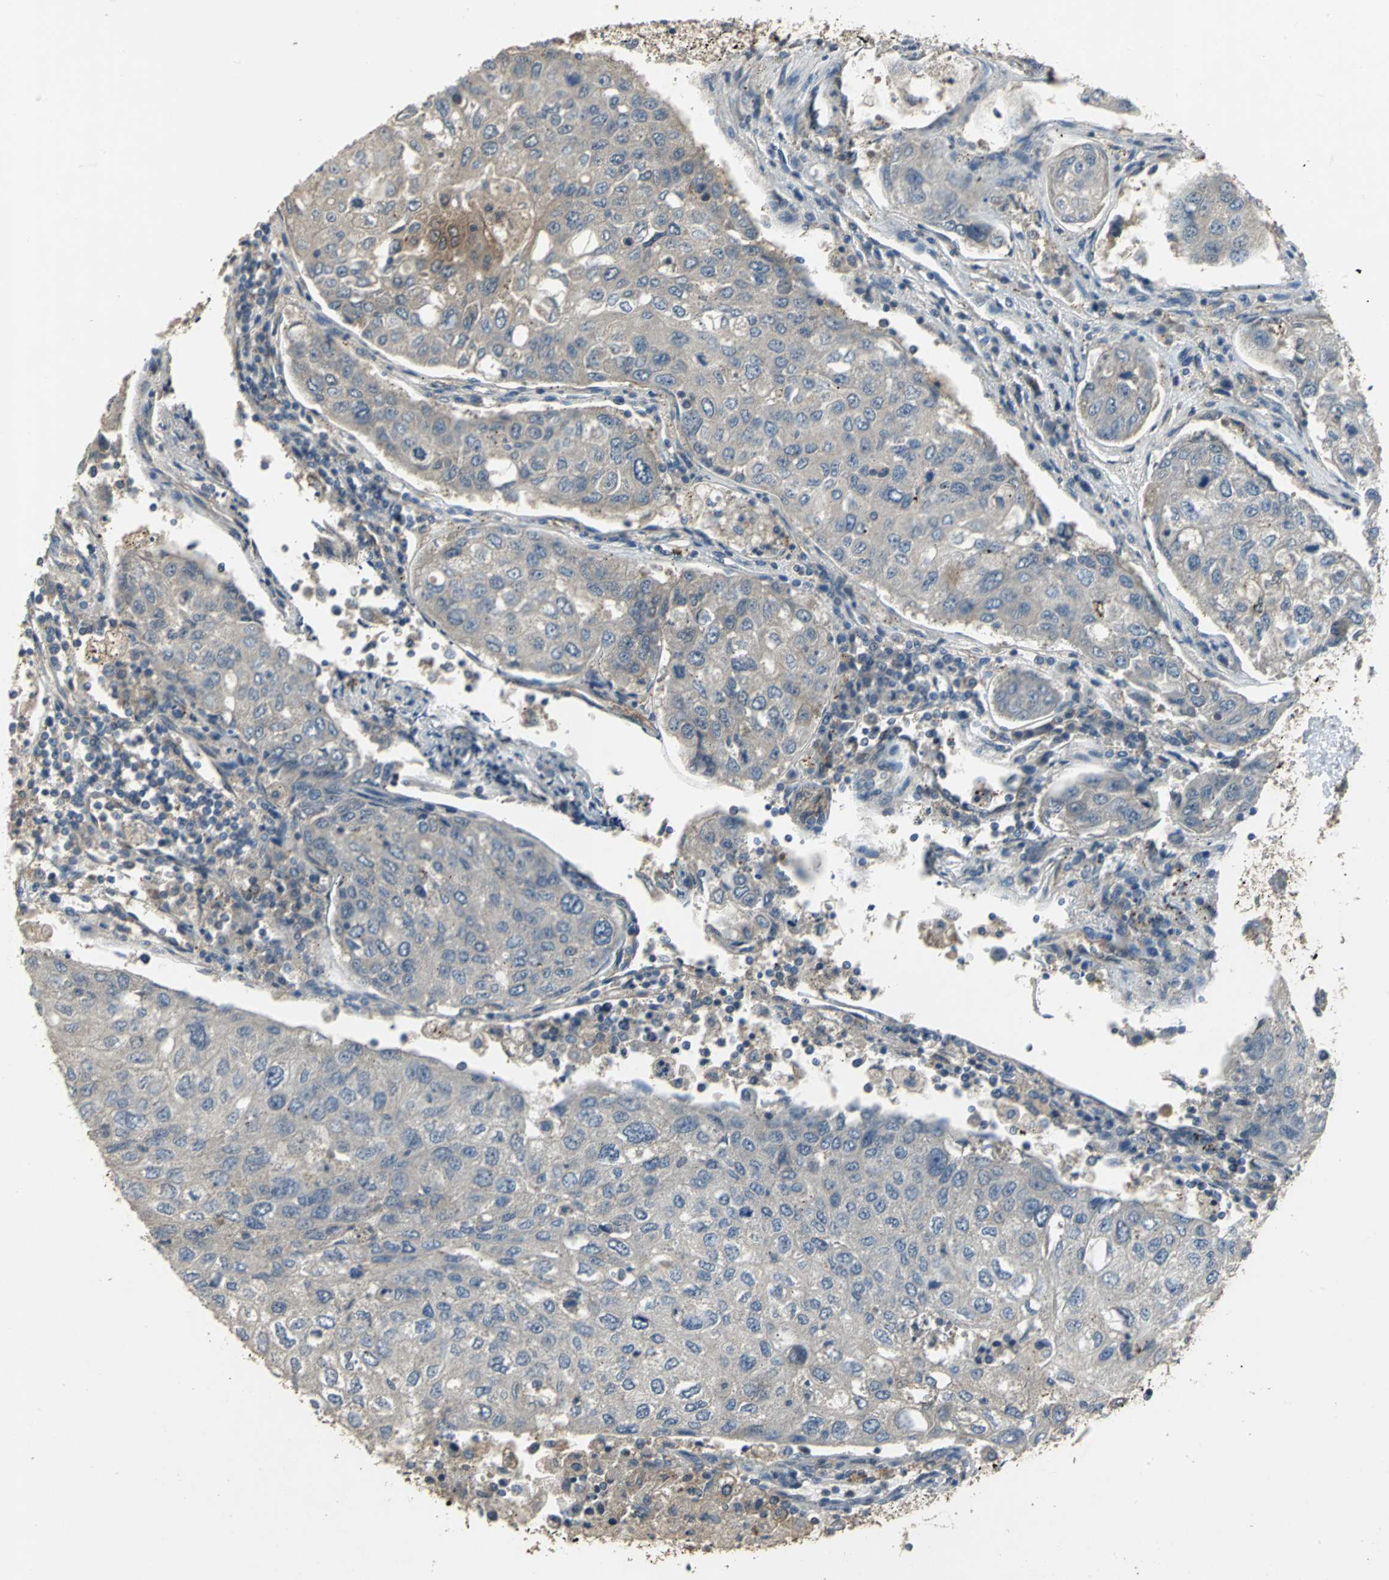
{"staining": {"intensity": "weak", "quantity": ">75%", "location": "cytoplasmic/membranous"}, "tissue": "urothelial cancer", "cell_type": "Tumor cells", "image_type": "cancer", "snomed": [{"axis": "morphology", "description": "Urothelial carcinoma, High grade"}, {"axis": "topography", "description": "Lymph node"}, {"axis": "topography", "description": "Urinary bladder"}], "caption": "High-magnification brightfield microscopy of high-grade urothelial carcinoma stained with DAB (brown) and counterstained with hematoxylin (blue). tumor cells exhibit weak cytoplasmic/membranous positivity is appreciated in approximately>75% of cells.", "gene": "MET", "patient": {"sex": "male", "age": 51}}